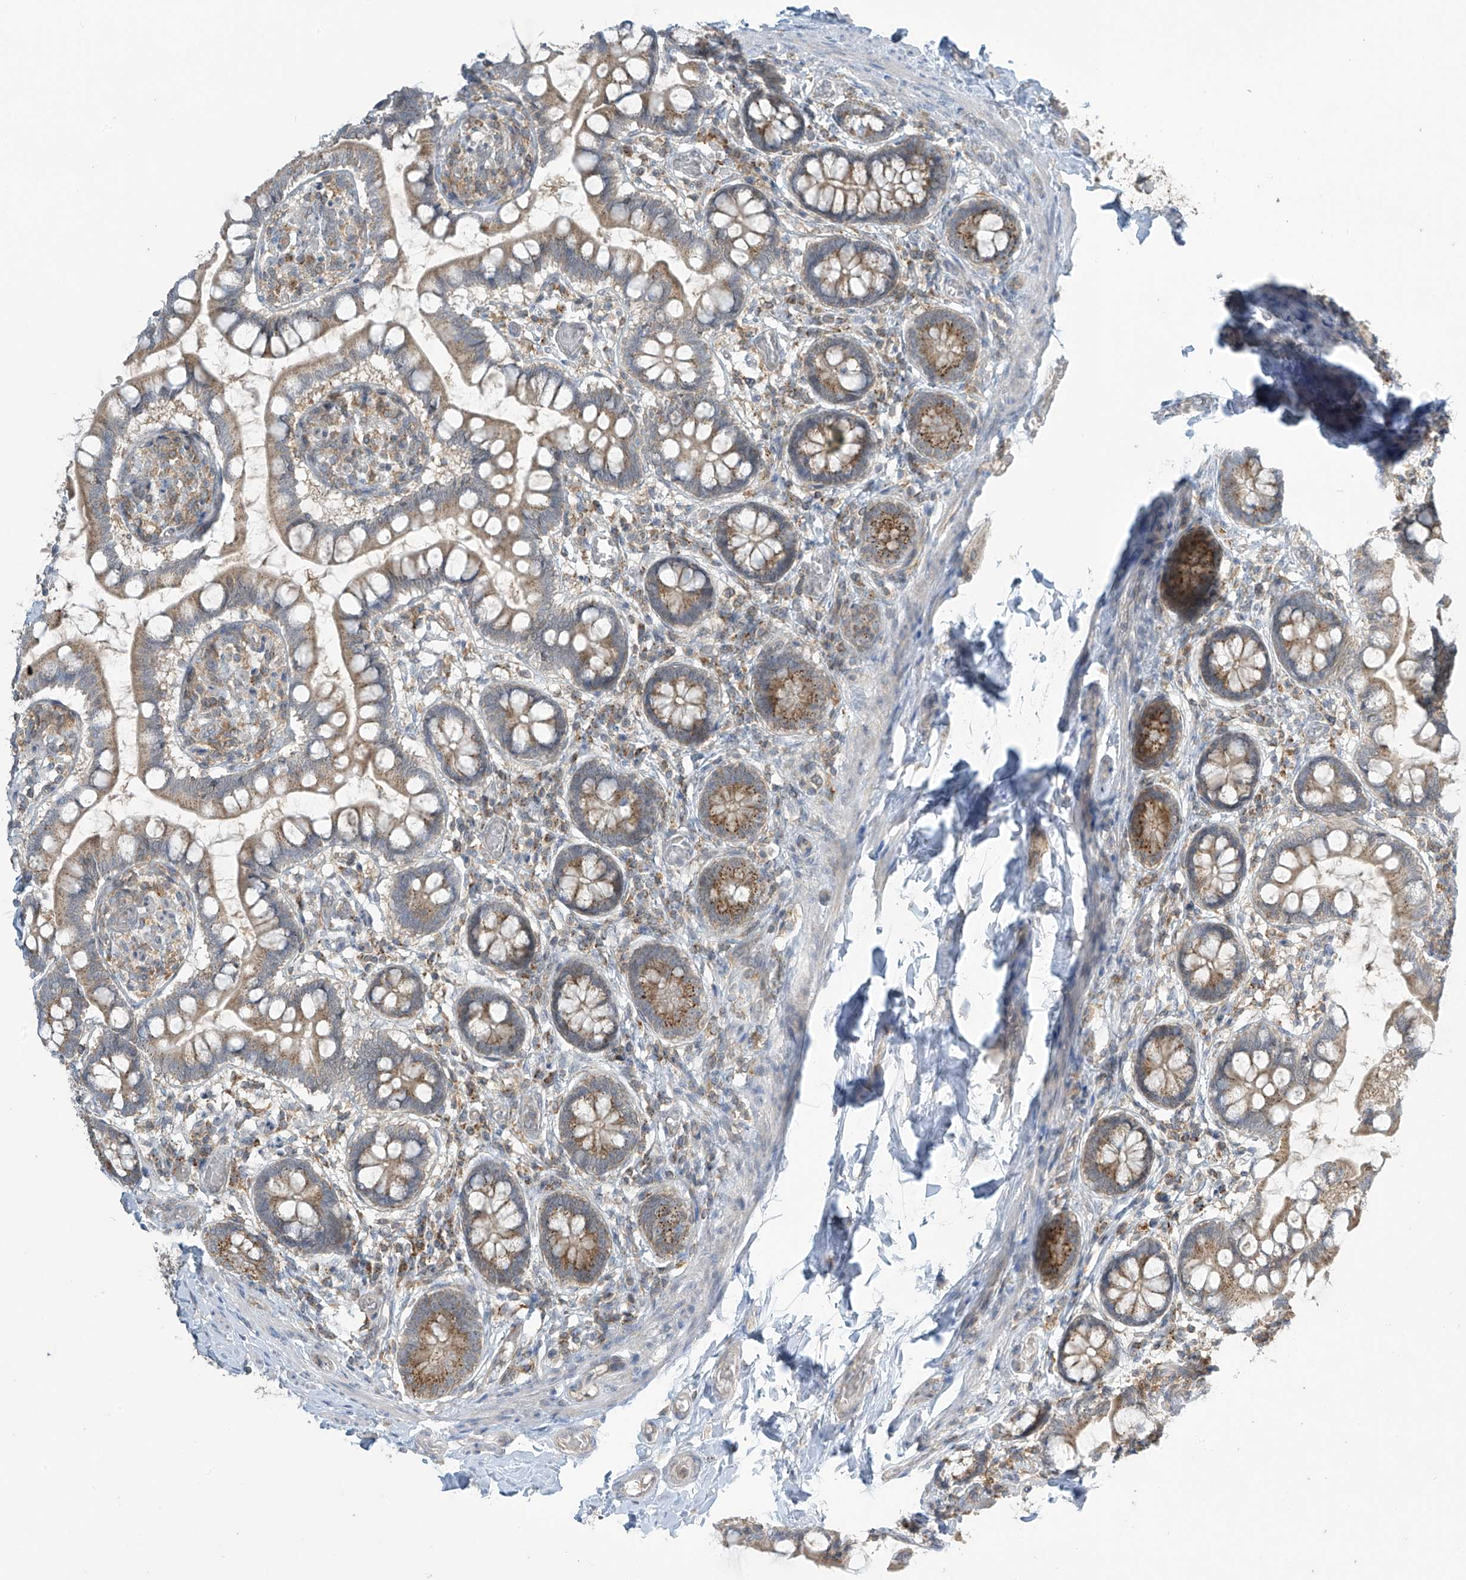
{"staining": {"intensity": "moderate", "quantity": ">75%", "location": "cytoplasmic/membranous"}, "tissue": "small intestine", "cell_type": "Glandular cells", "image_type": "normal", "snomed": [{"axis": "morphology", "description": "Normal tissue, NOS"}, {"axis": "topography", "description": "Small intestine"}], "caption": "High-magnification brightfield microscopy of benign small intestine stained with DAB (brown) and counterstained with hematoxylin (blue). glandular cells exhibit moderate cytoplasmic/membranous staining is seen in approximately>75% of cells.", "gene": "PARVG", "patient": {"sex": "male", "age": 52}}